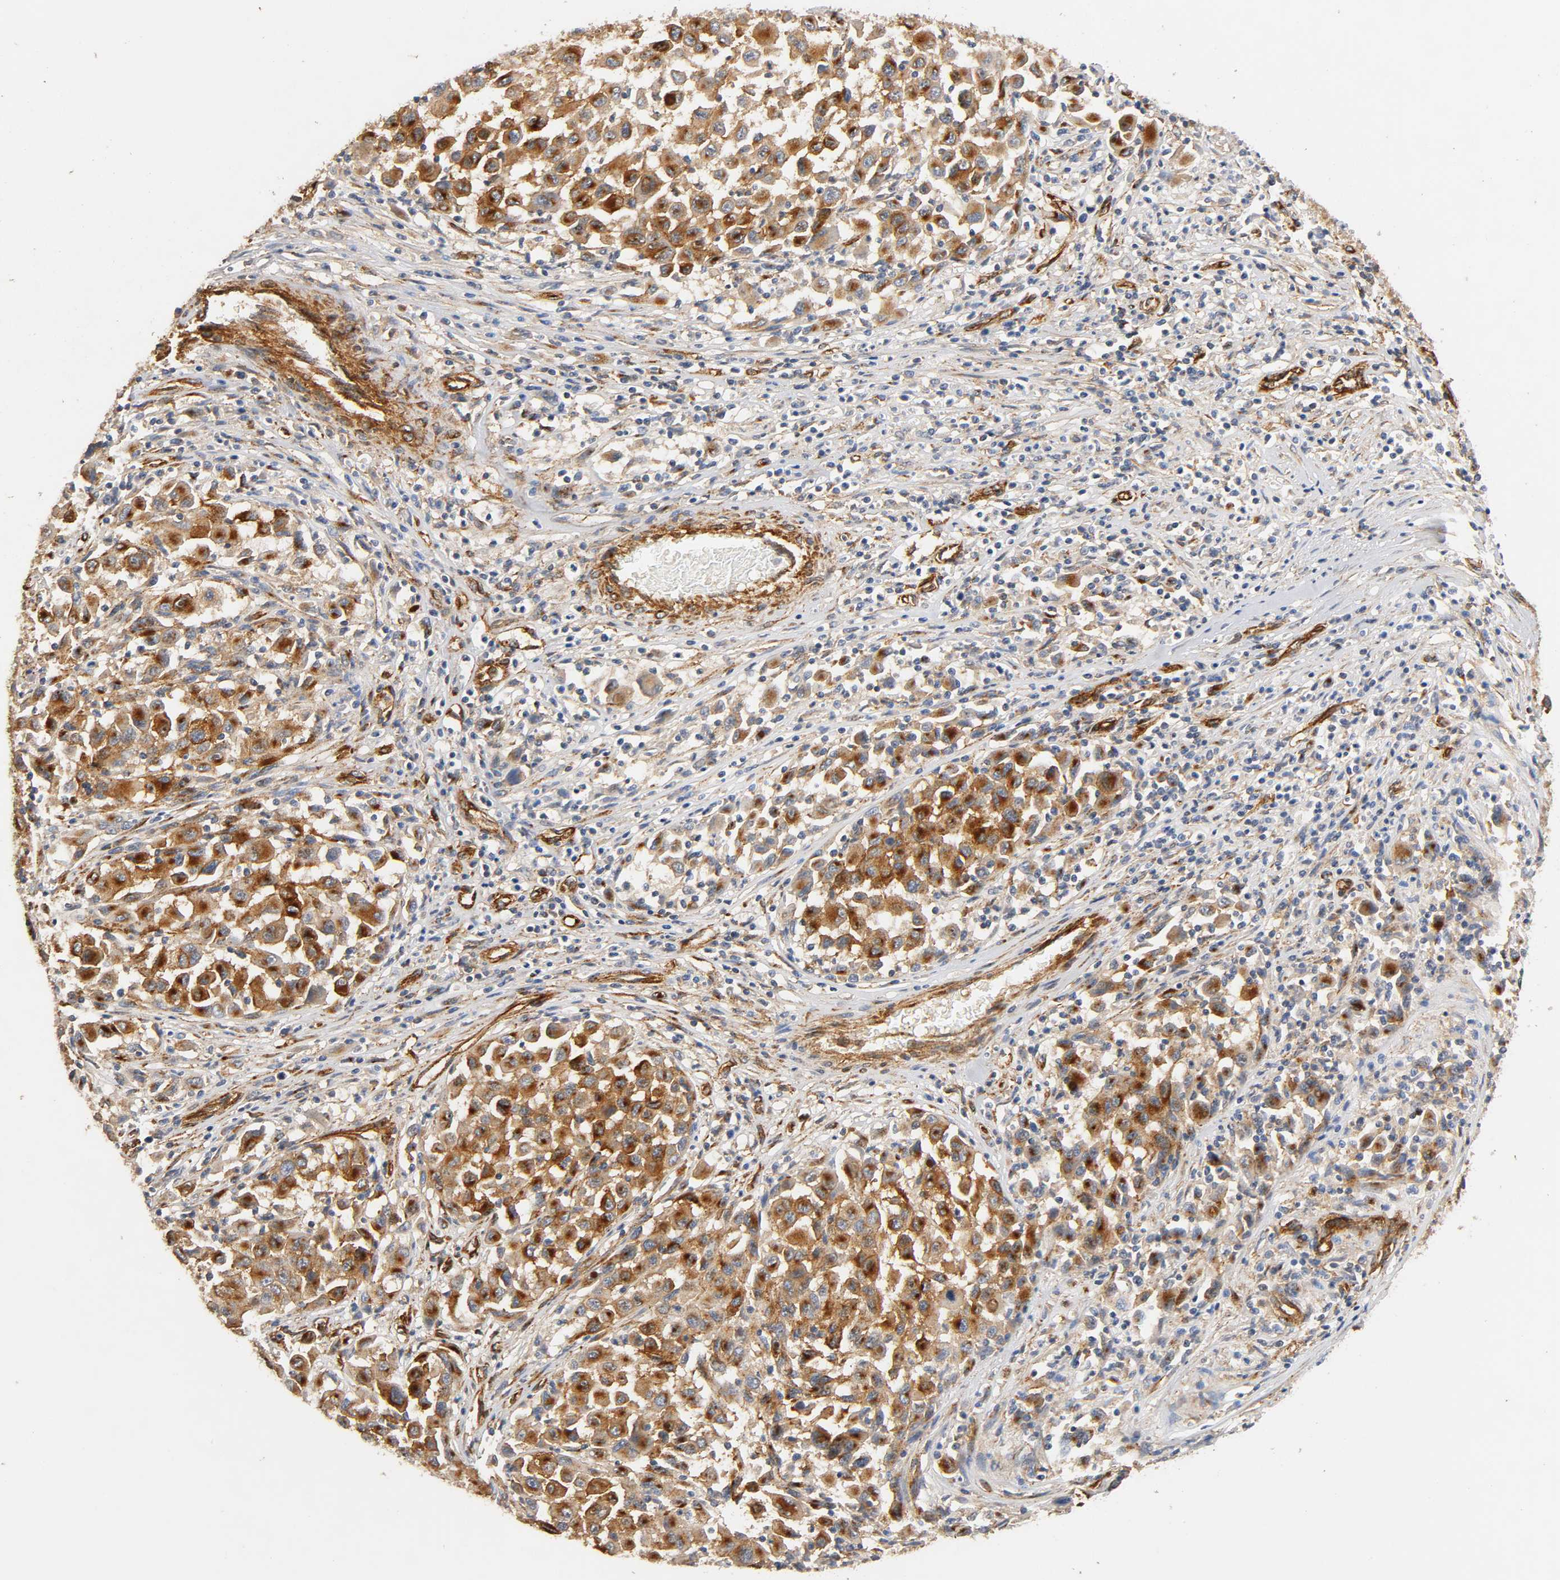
{"staining": {"intensity": "strong", "quantity": ">75%", "location": "cytoplasmic/membranous"}, "tissue": "melanoma", "cell_type": "Tumor cells", "image_type": "cancer", "snomed": [{"axis": "morphology", "description": "Malignant melanoma, Metastatic site"}, {"axis": "topography", "description": "Lymph node"}], "caption": "Human melanoma stained for a protein (brown) exhibits strong cytoplasmic/membranous positive positivity in approximately >75% of tumor cells.", "gene": "IFITM3", "patient": {"sex": "male", "age": 61}}